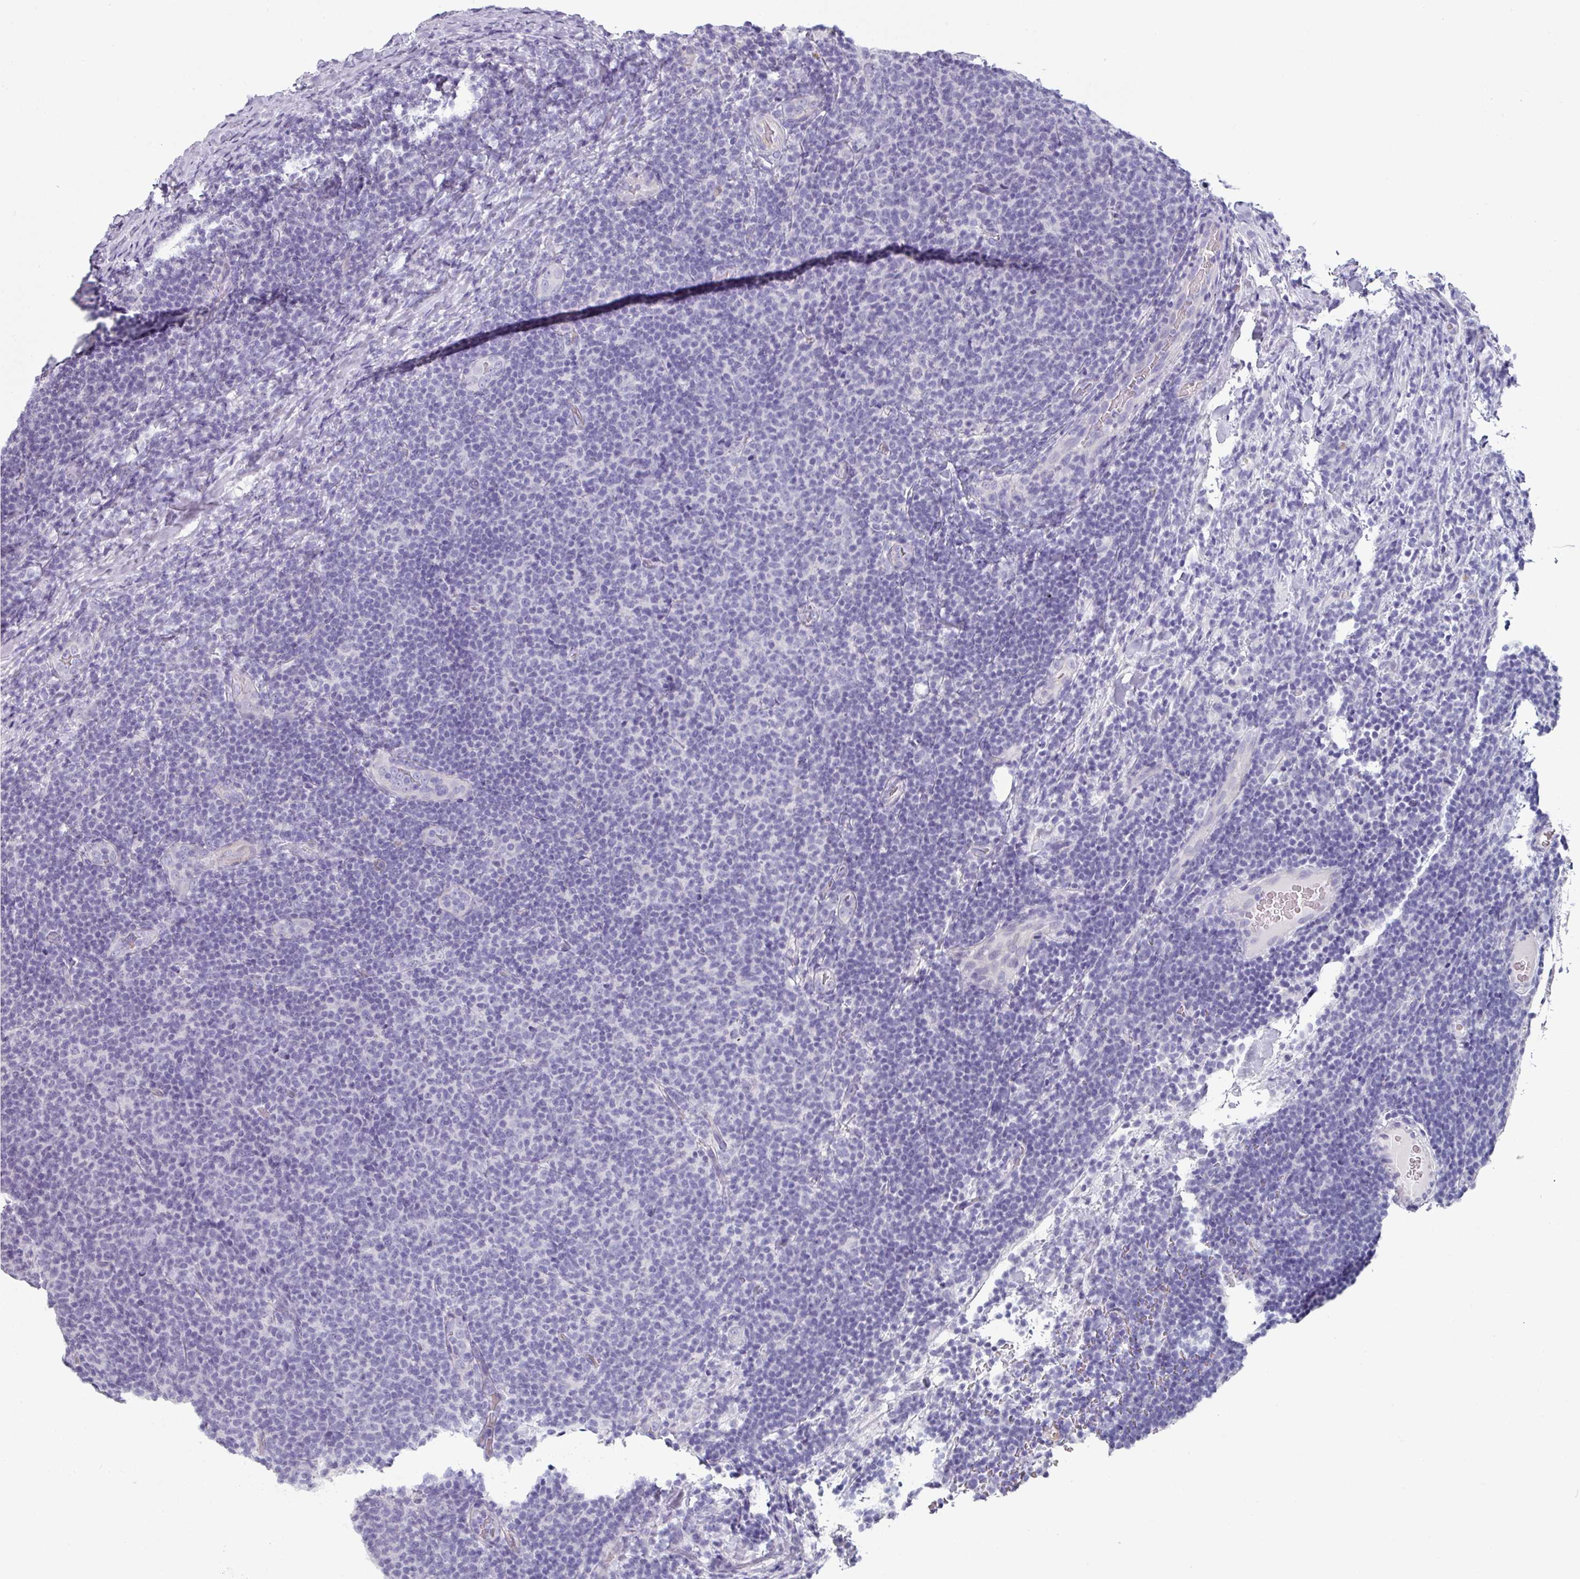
{"staining": {"intensity": "negative", "quantity": "none", "location": "none"}, "tissue": "lymphoma", "cell_type": "Tumor cells", "image_type": "cancer", "snomed": [{"axis": "morphology", "description": "Malignant lymphoma, non-Hodgkin's type, Low grade"}, {"axis": "topography", "description": "Lymph node"}], "caption": "Immunohistochemistry (IHC) photomicrograph of malignant lymphoma, non-Hodgkin's type (low-grade) stained for a protein (brown), which displays no expression in tumor cells.", "gene": "SLC17A7", "patient": {"sex": "male", "age": 66}}